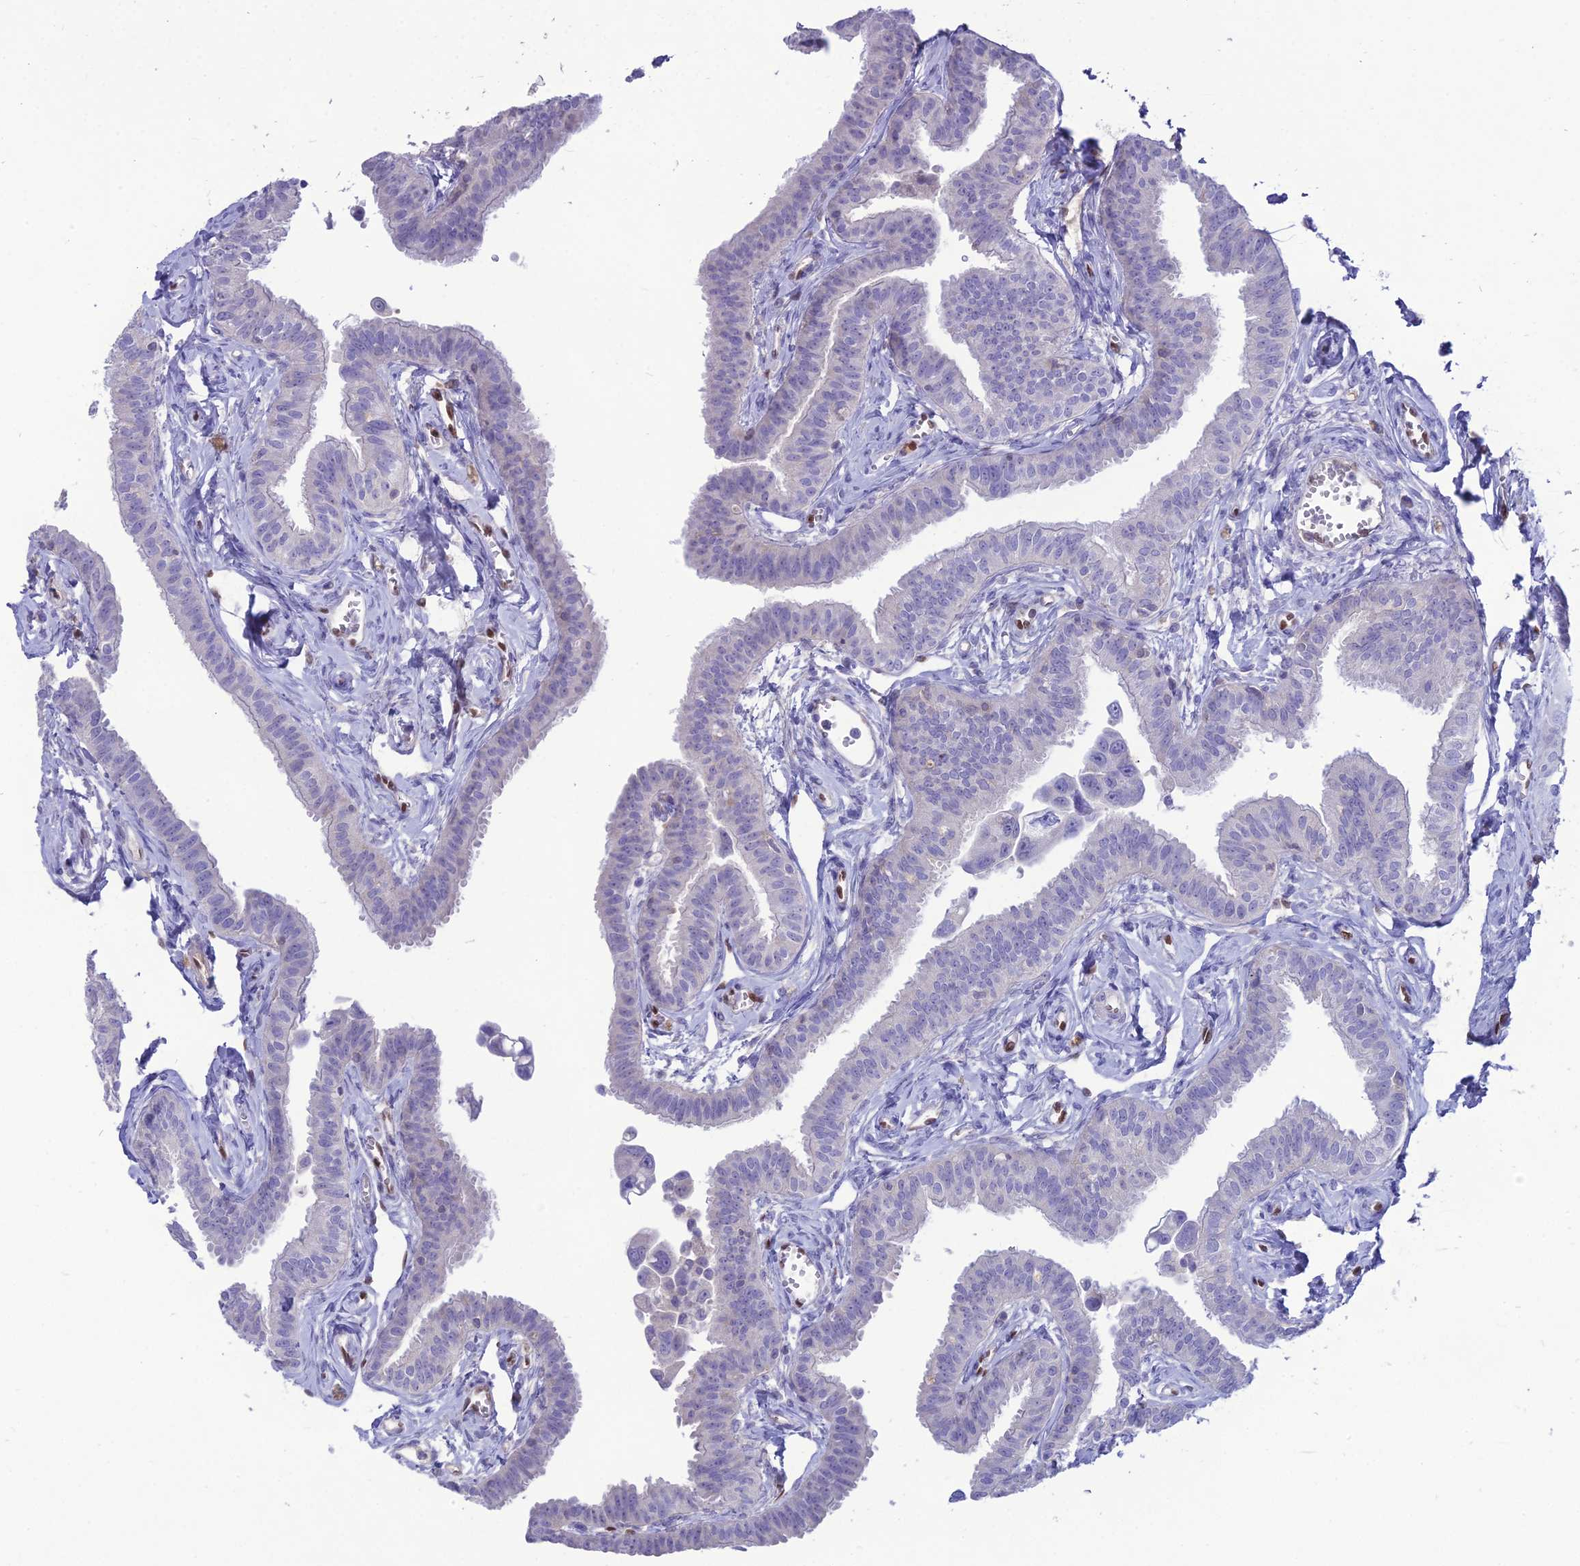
{"staining": {"intensity": "negative", "quantity": "none", "location": "none"}, "tissue": "fallopian tube", "cell_type": "Glandular cells", "image_type": "normal", "snomed": [{"axis": "morphology", "description": "Normal tissue, NOS"}, {"axis": "morphology", "description": "Carcinoma, NOS"}, {"axis": "topography", "description": "Fallopian tube"}, {"axis": "topography", "description": "Ovary"}], "caption": "DAB (3,3'-diaminobenzidine) immunohistochemical staining of benign fallopian tube displays no significant expression in glandular cells.", "gene": "NOVA2", "patient": {"sex": "female", "age": 59}}